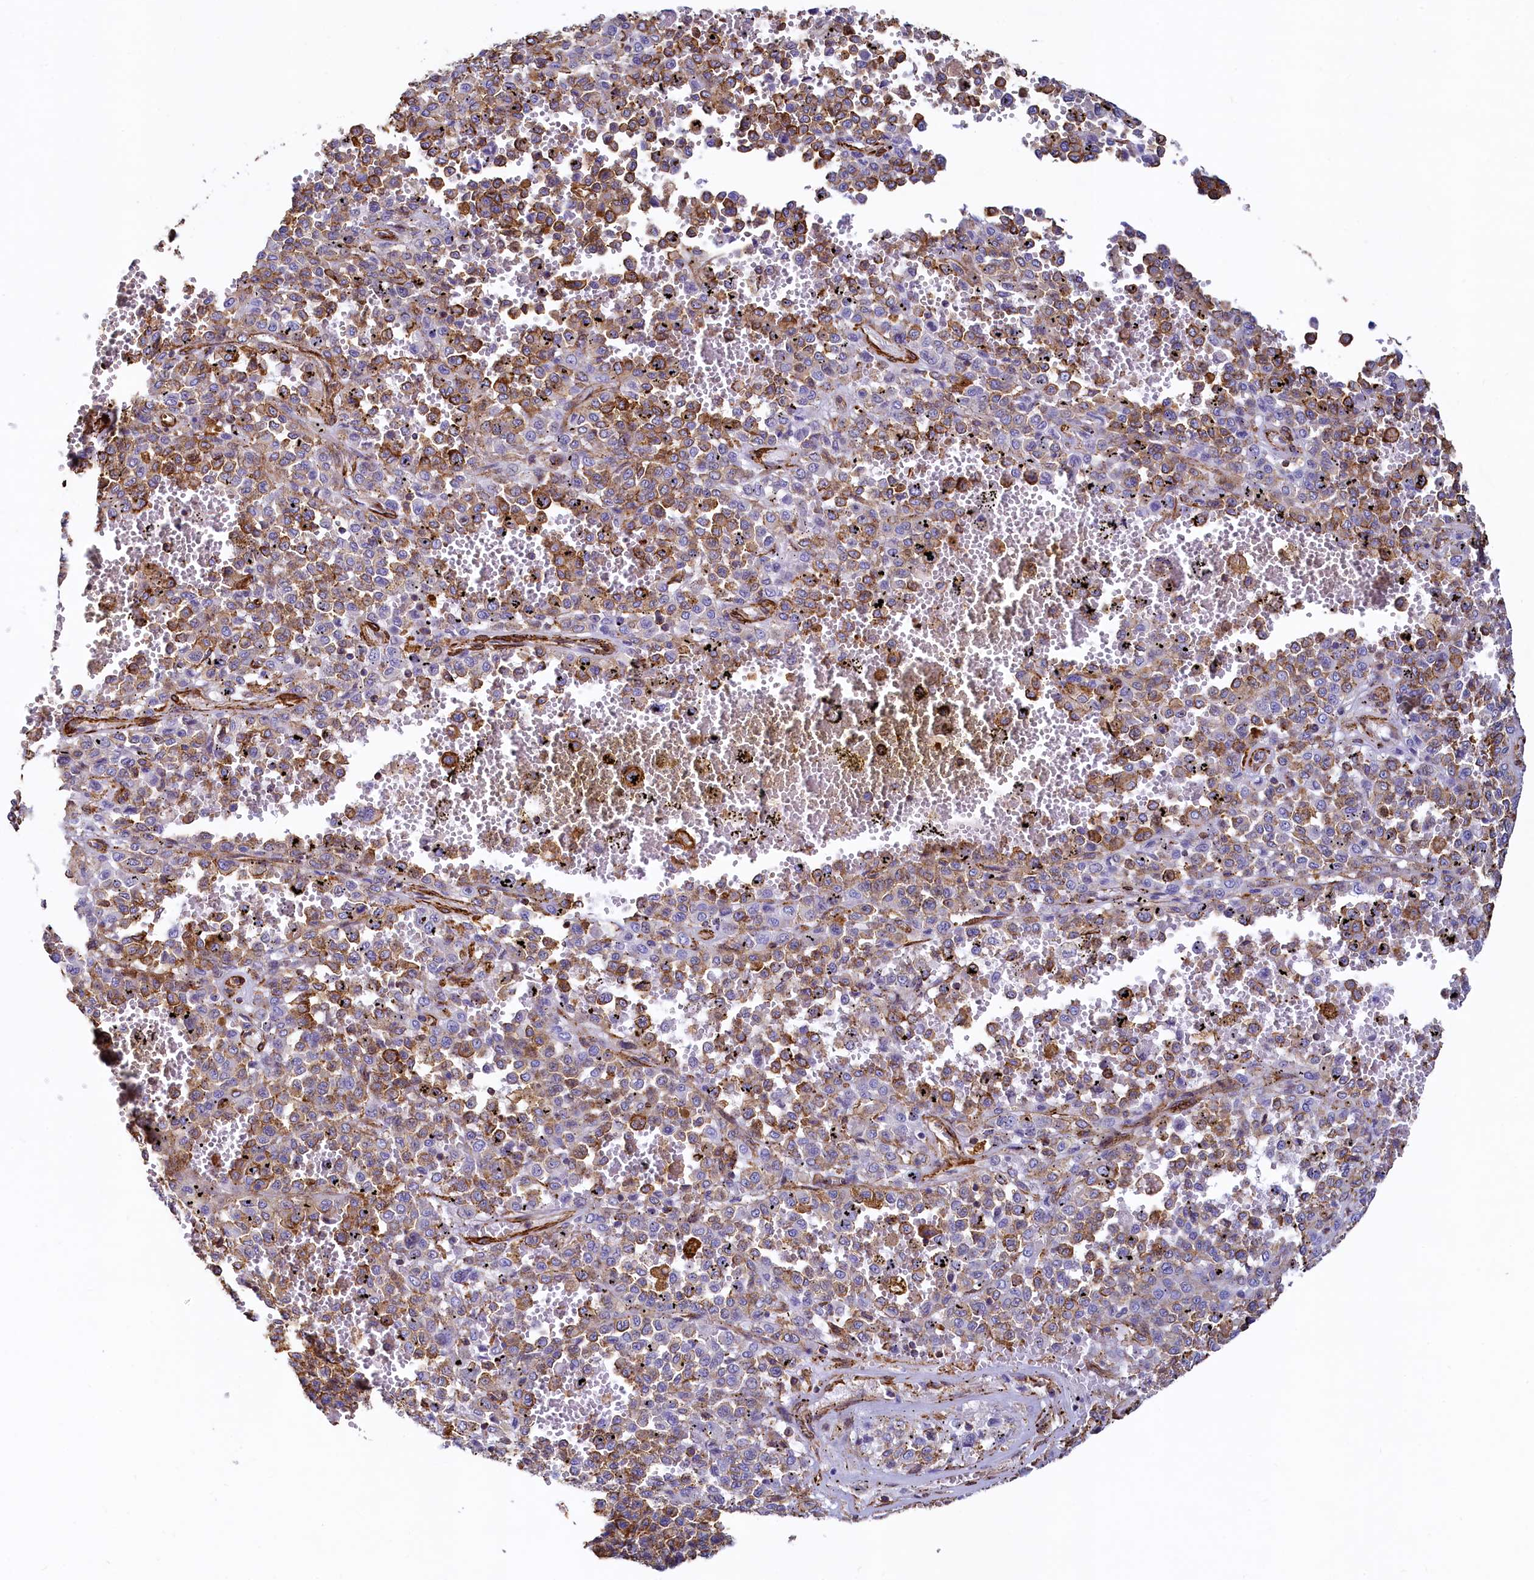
{"staining": {"intensity": "moderate", "quantity": "25%-75%", "location": "cytoplasmic/membranous"}, "tissue": "melanoma", "cell_type": "Tumor cells", "image_type": "cancer", "snomed": [{"axis": "morphology", "description": "Malignant melanoma, Metastatic site"}, {"axis": "topography", "description": "Pancreas"}], "caption": "Immunohistochemical staining of human malignant melanoma (metastatic site) reveals medium levels of moderate cytoplasmic/membranous positivity in about 25%-75% of tumor cells.", "gene": "THBS1", "patient": {"sex": "female", "age": 30}}